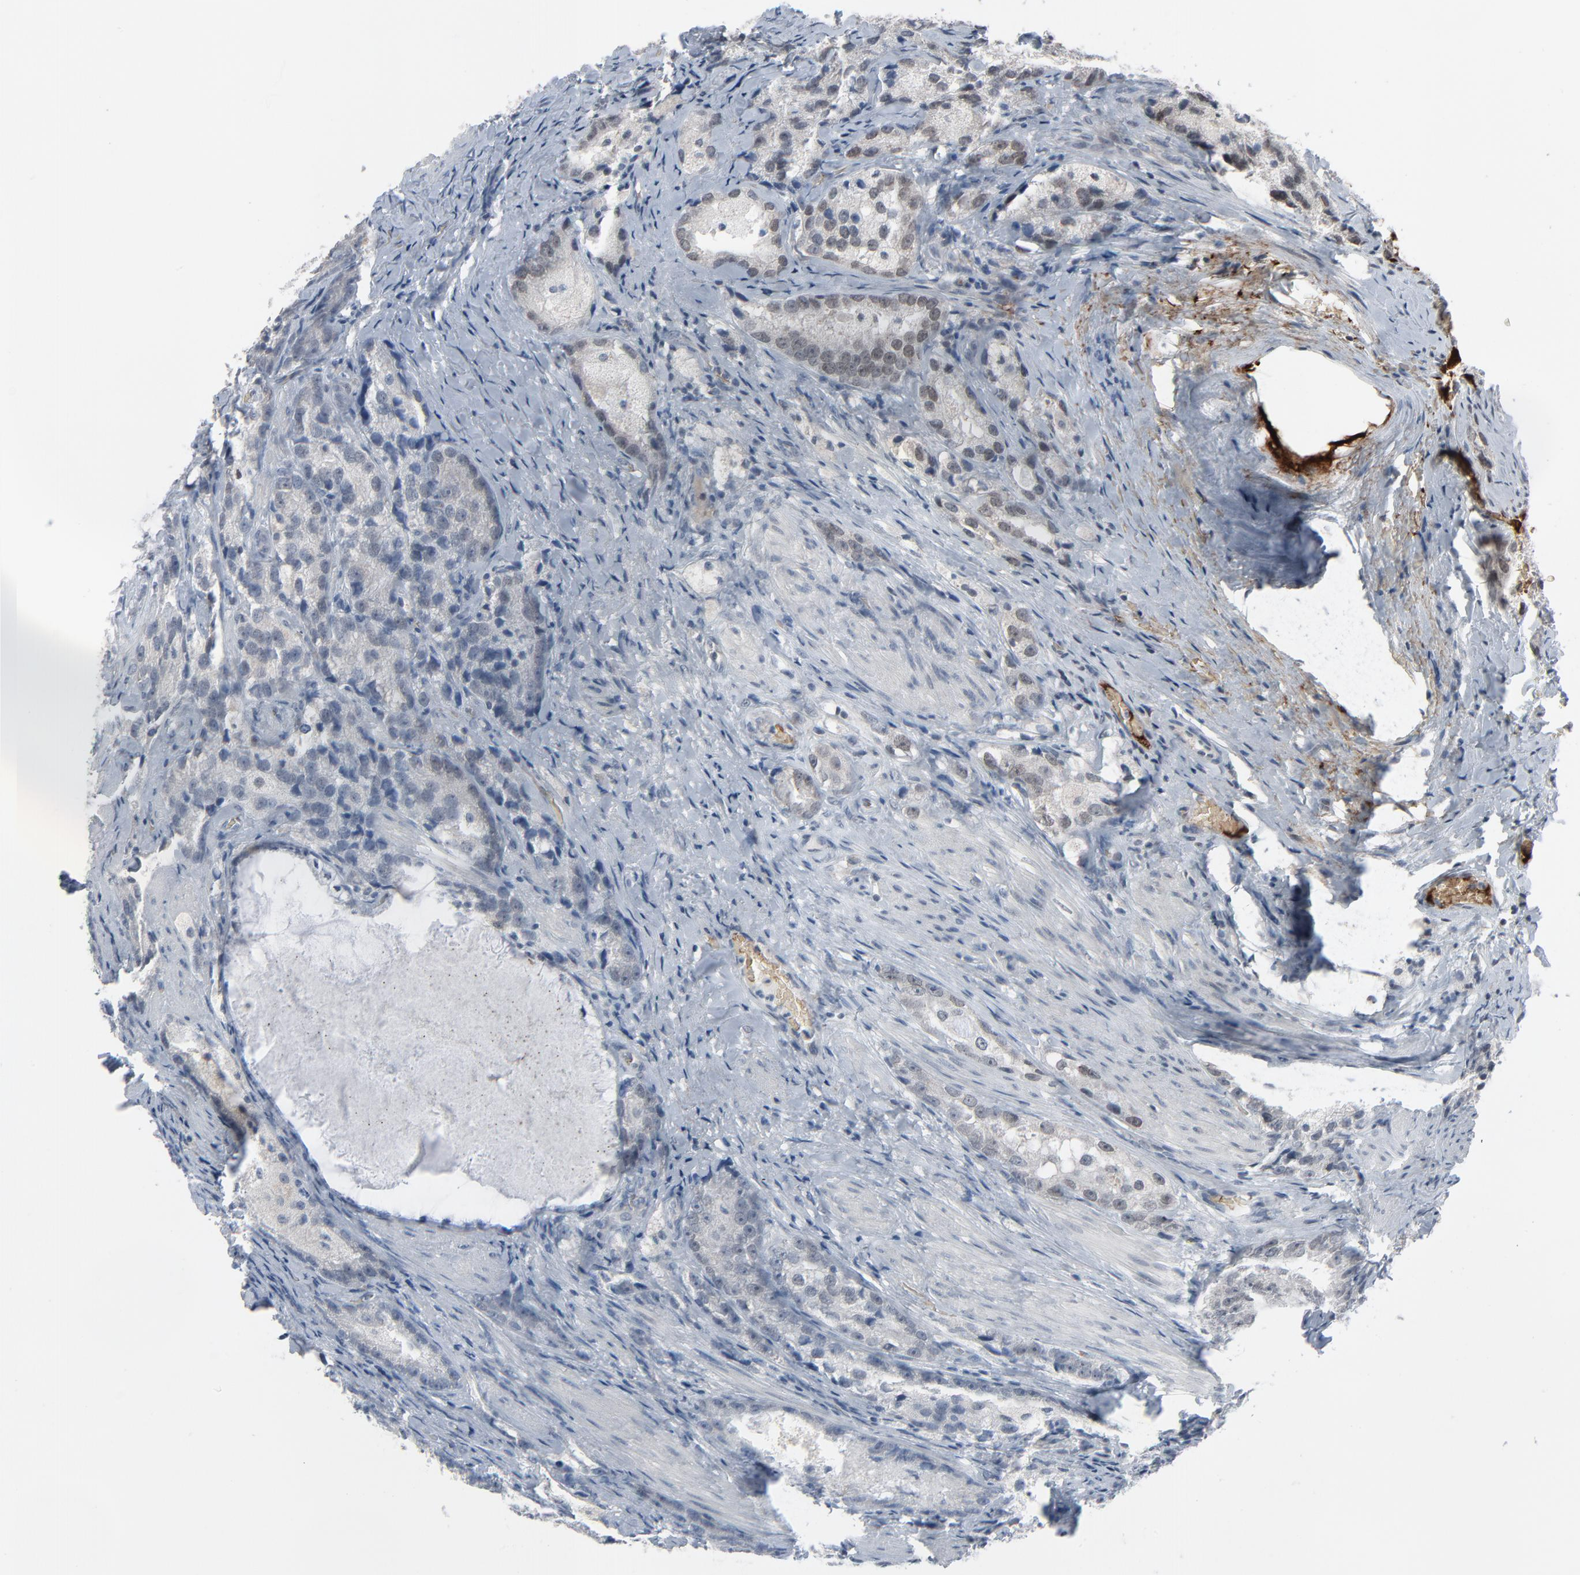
{"staining": {"intensity": "negative", "quantity": "none", "location": "none"}, "tissue": "prostate cancer", "cell_type": "Tumor cells", "image_type": "cancer", "snomed": [{"axis": "morphology", "description": "Adenocarcinoma, High grade"}, {"axis": "topography", "description": "Prostate"}], "caption": "Immunohistochemistry (IHC) histopathology image of adenocarcinoma (high-grade) (prostate) stained for a protein (brown), which displays no expression in tumor cells.", "gene": "SAGE1", "patient": {"sex": "male", "age": 63}}